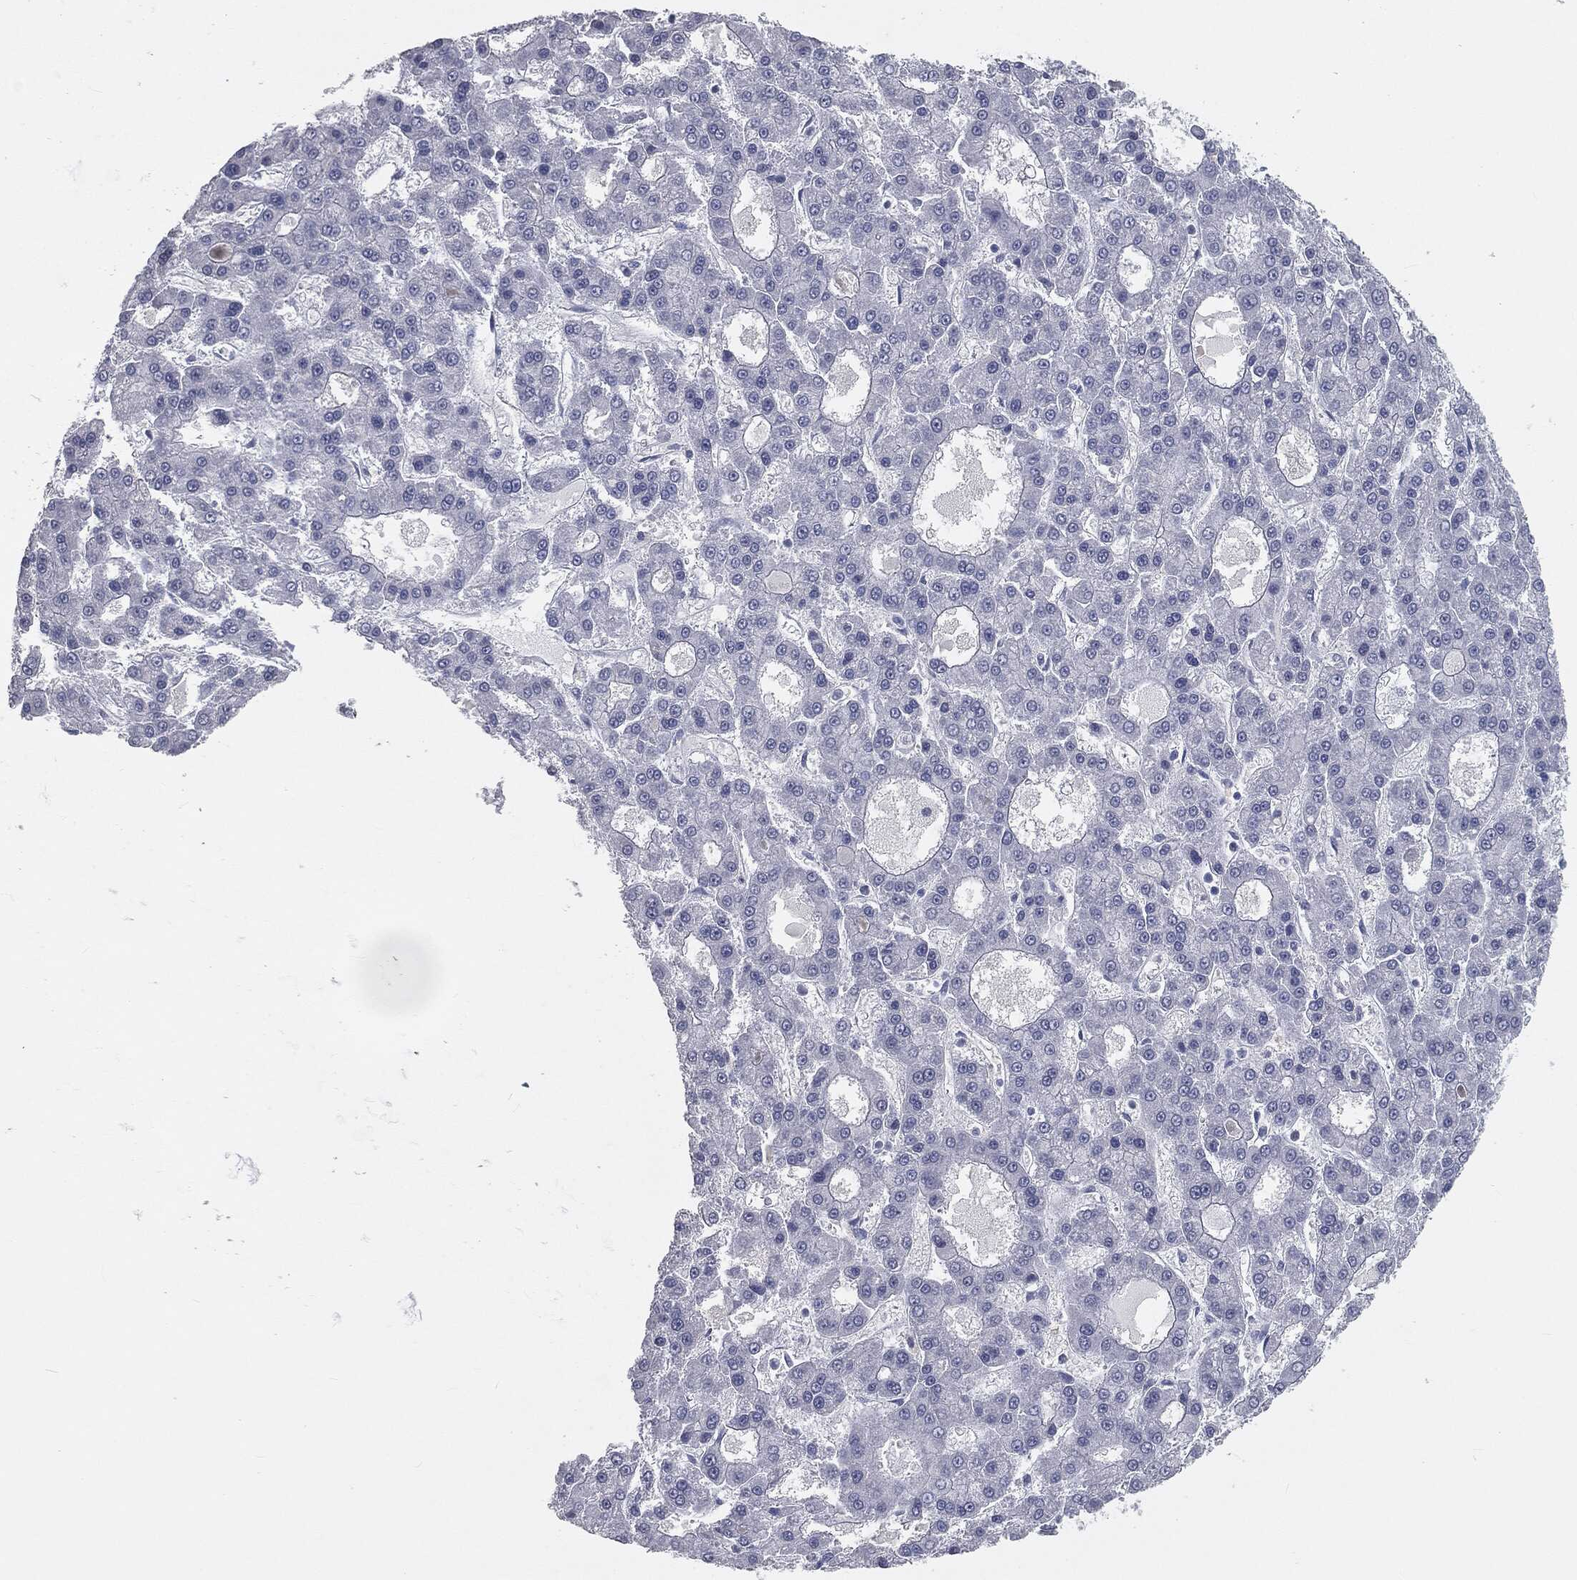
{"staining": {"intensity": "negative", "quantity": "none", "location": "none"}, "tissue": "liver cancer", "cell_type": "Tumor cells", "image_type": "cancer", "snomed": [{"axis": "morphology", "description": "Carcinoma, Hepatocellular, NOS"}, {"axis": "topography", "description": "Liver"}], "caption": "The immunohistochemistry histopathology image has no significant positivity in tumor cells of liver hepatocellular carcinoma tissue.", "gene": "PRAME", "patient": {"sex": "male", "age": 70}}